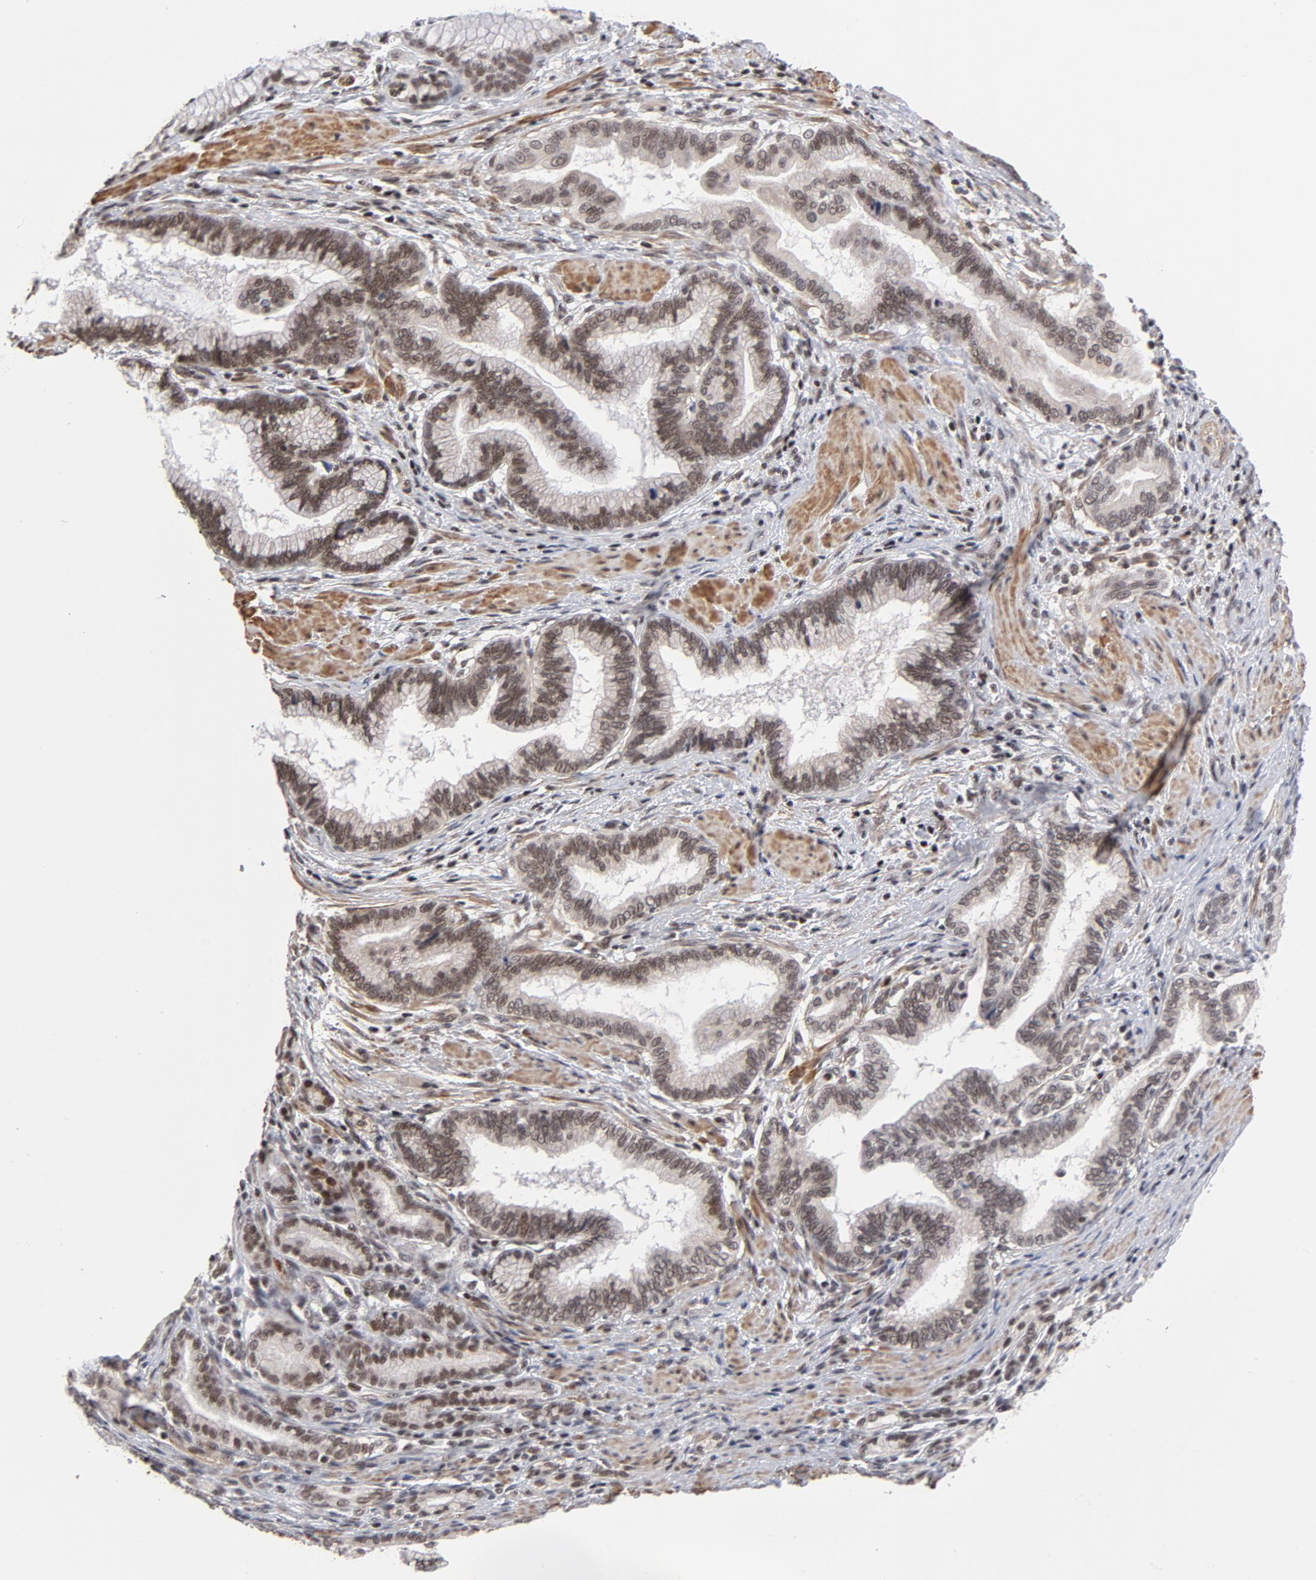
{"staining": {"intensity": "moderate", "quantity": ">75%", "location": "nuclear"}, "tissue": "pancreatic cancer", "cell_type": "Tumor cells", "image_type": "cancer", "snomed": [{"axis": "morphology", "description": "Adenocarcinoma, NOS"}, {"axis": "topography", "description": "Pancreas"}], "caption": "Immunohistochemistry (IHC) histopathology image of neoplastic tissue: human adenocarcinoma (pancreatic) stained using immunohistochemistry reveals medium levels of moderate protein expression localized specifically in the nuclear of tumor cells, appearing as a nuclear brown color.", "gene": "CTCF", "patient": {"sex": "female", "age": 64}}